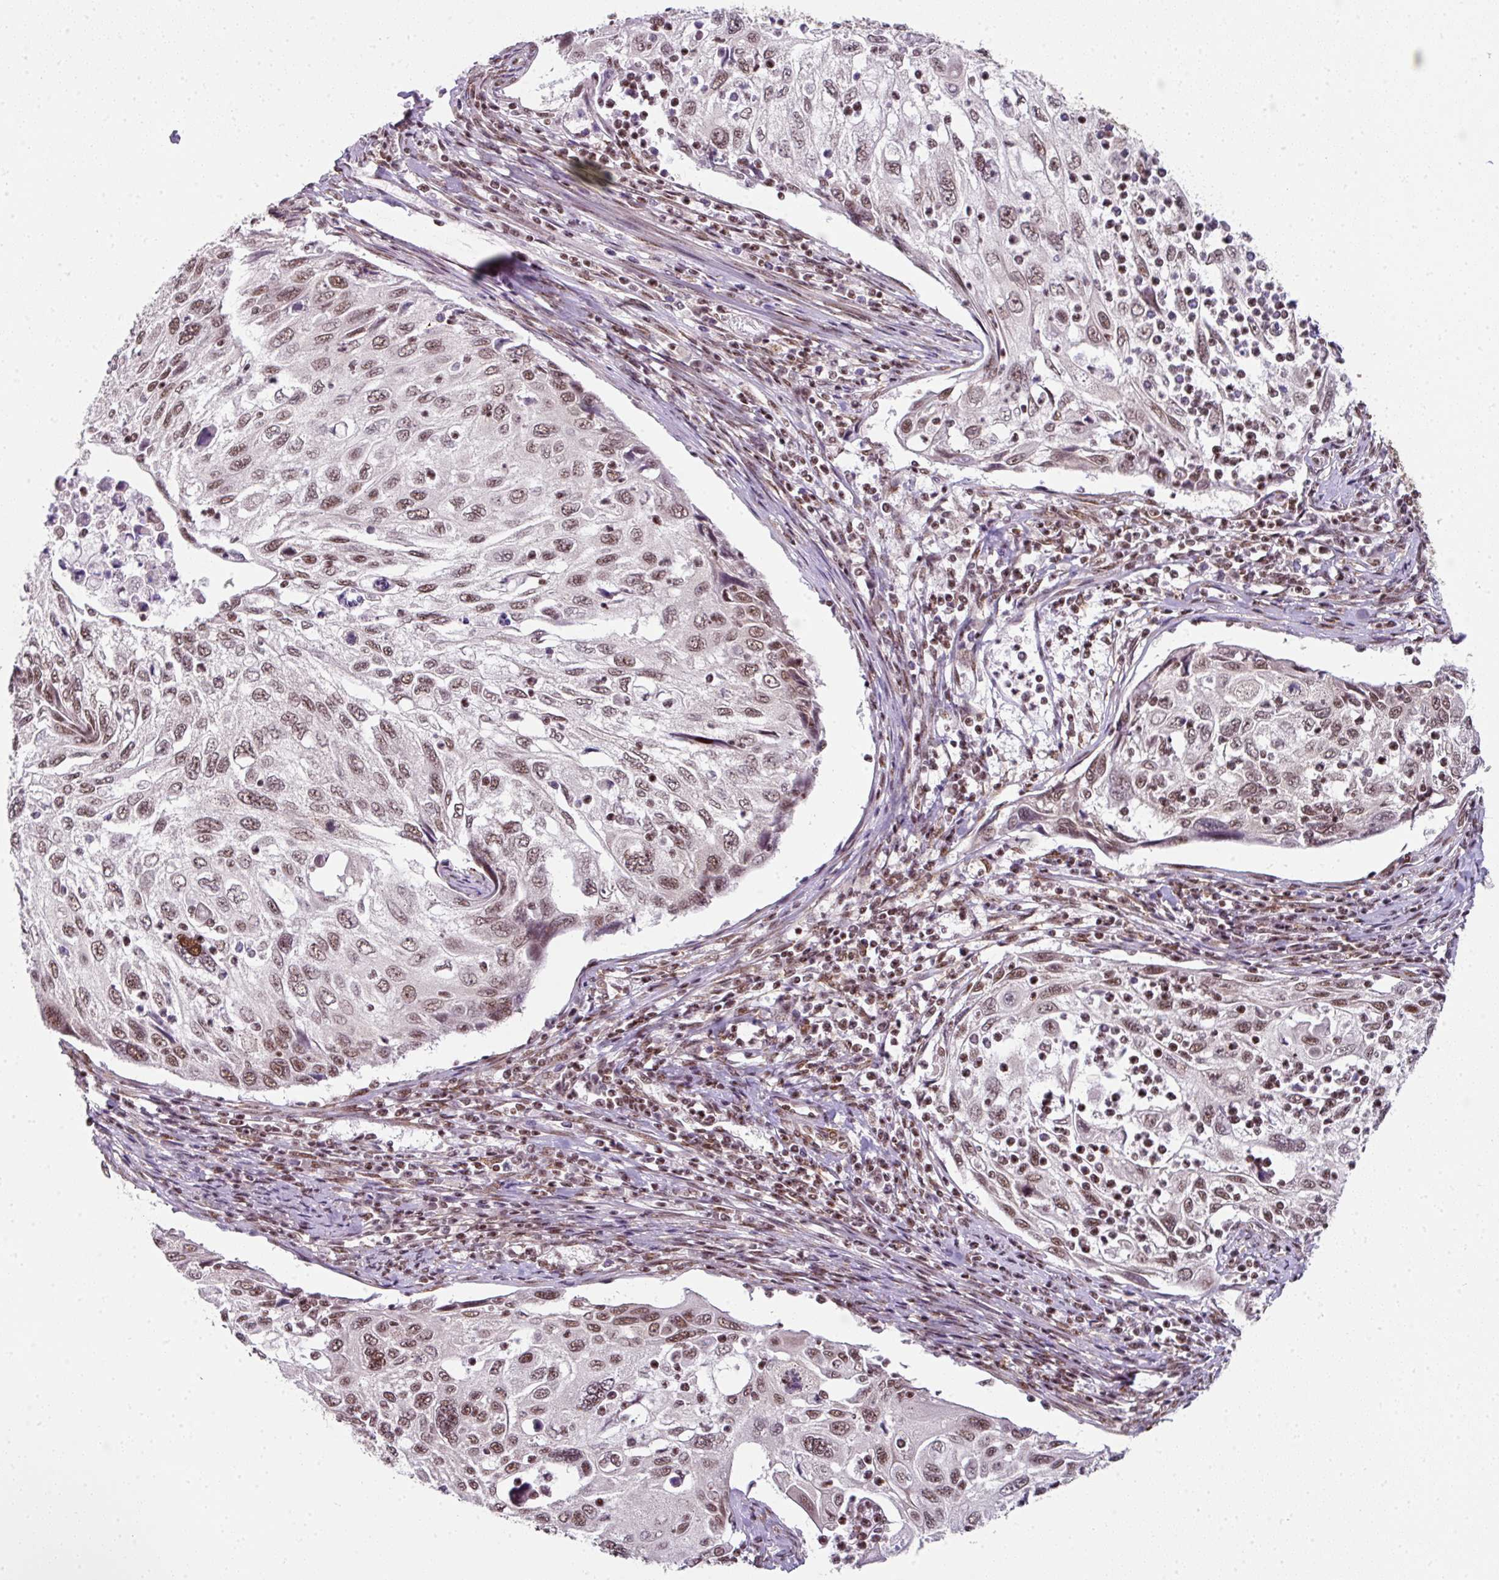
{"staining": {"intensity": "moderate", "quantity": ">75%", "location": "nuclear"}, "tissue": "cervical cancer", "cell_type": "Tumor cells", "image_type": "cancer", "snomed": [{"axis": "morphology", "description": "Squamous cell carcinoma, NOS"}, {"axis": "topography", "description": "Cervix"}], "caption": "Immunohistochemistry image of neoplastic tissue: human cervical cancer (squamous cell carcinoma) stained using immunohistochemistry exhibits medium levels of moderate protein expression localized specifically in the nuclear of tumor cells, appearing as a nuclear brown color.", "gene": "NFYA", "patient": {"sex": "female", "age": 70}}